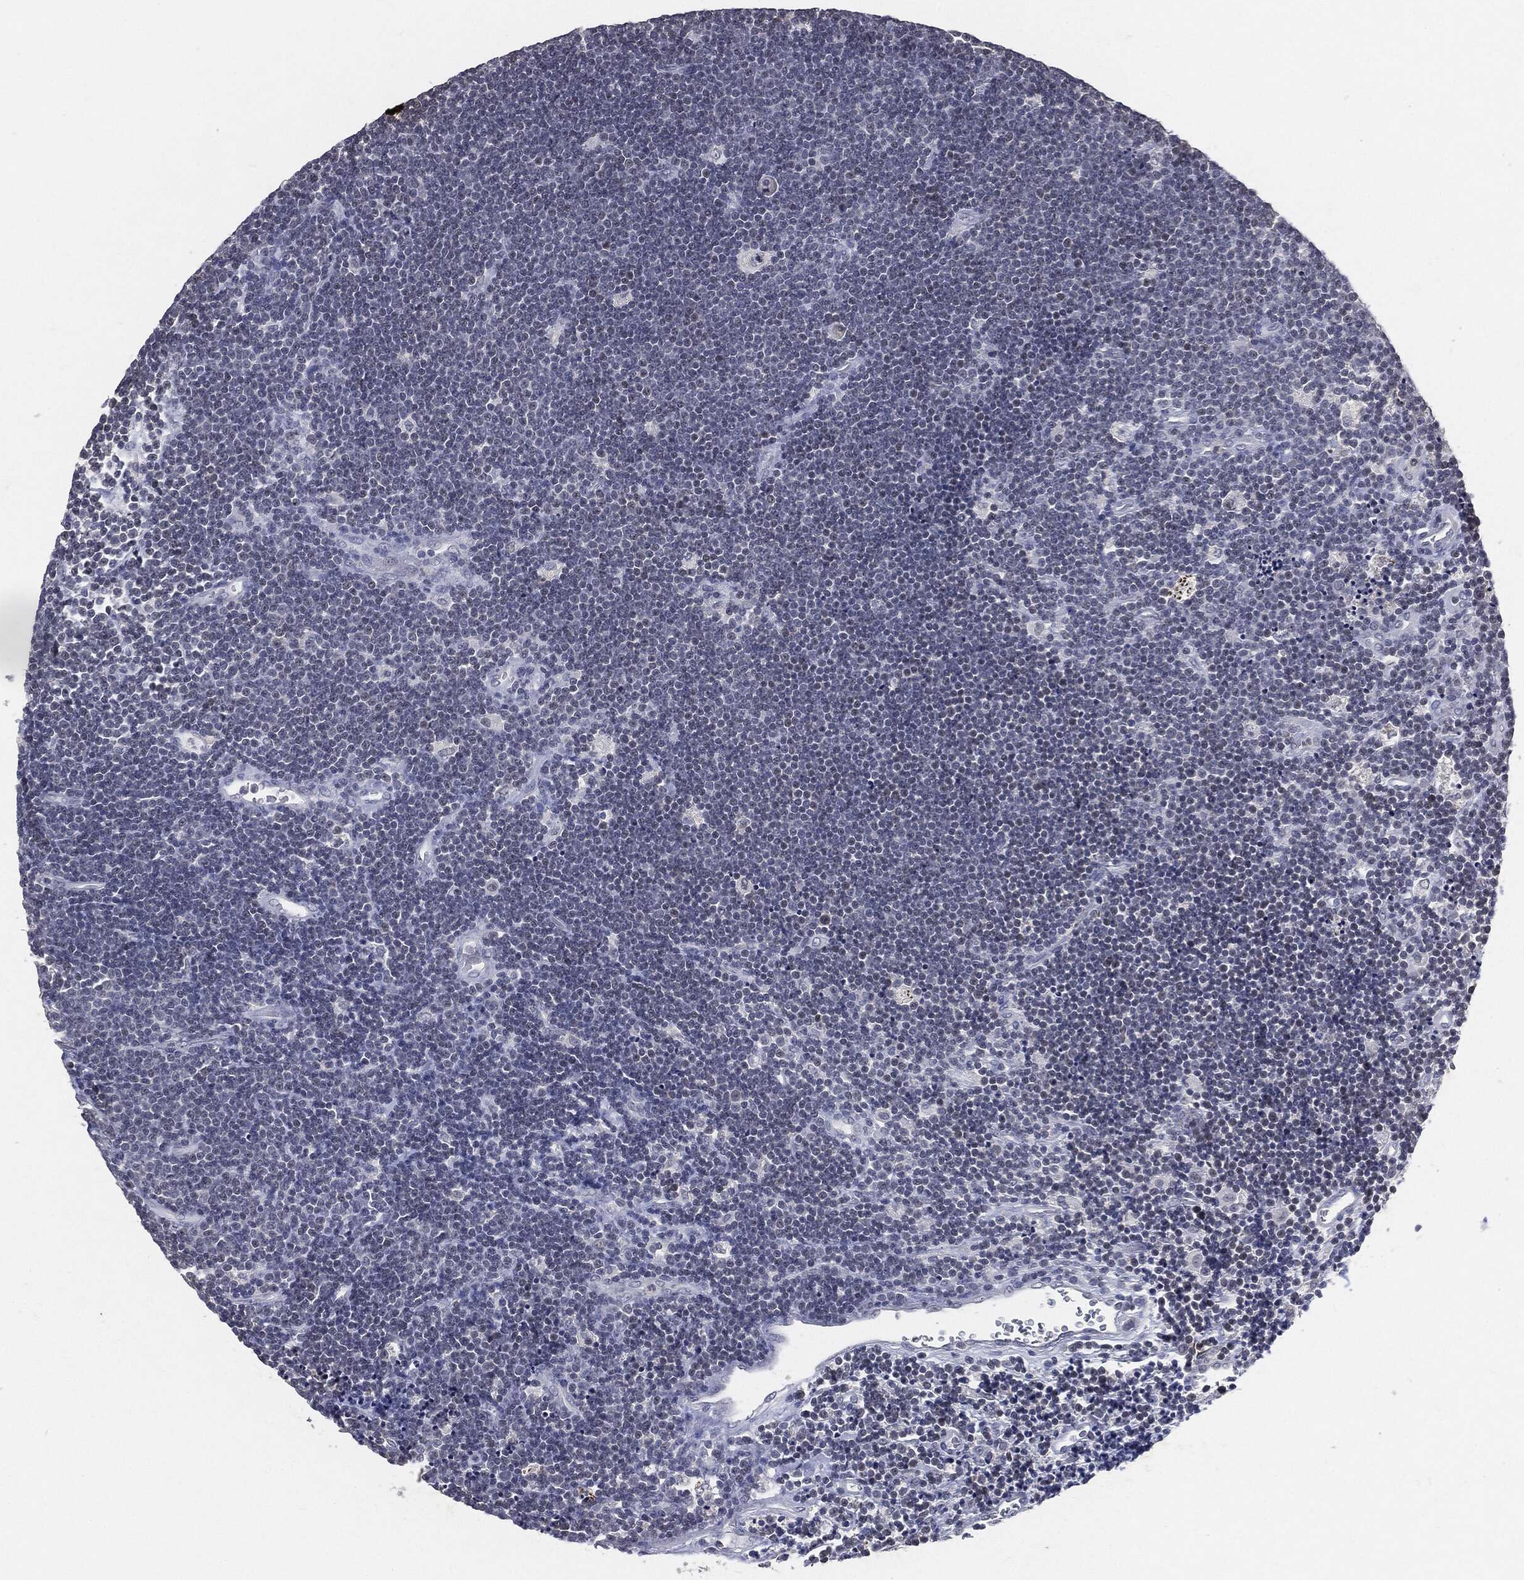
{"staining": {"intensity": "negative", "quantity": "none", "location": "none"}, "tissue": "lymphoma", "cell_type": "Tumor cells", "image_type": "cancer", "snomed": [{"axis": "morphology", "description": "Malignant lymphoma, non-Hodgkin's type, Low grade"}, {"axis": "topography", "description": "Brain"}], "caption": "Immunohistochemical staining of malignant lymphoma, non-Hodgkin's type (low-grade) demonstrates no significant expression in tumor cells.", "gene": "SLC2A2", "patient": {"sex": "female", "age": 66}}